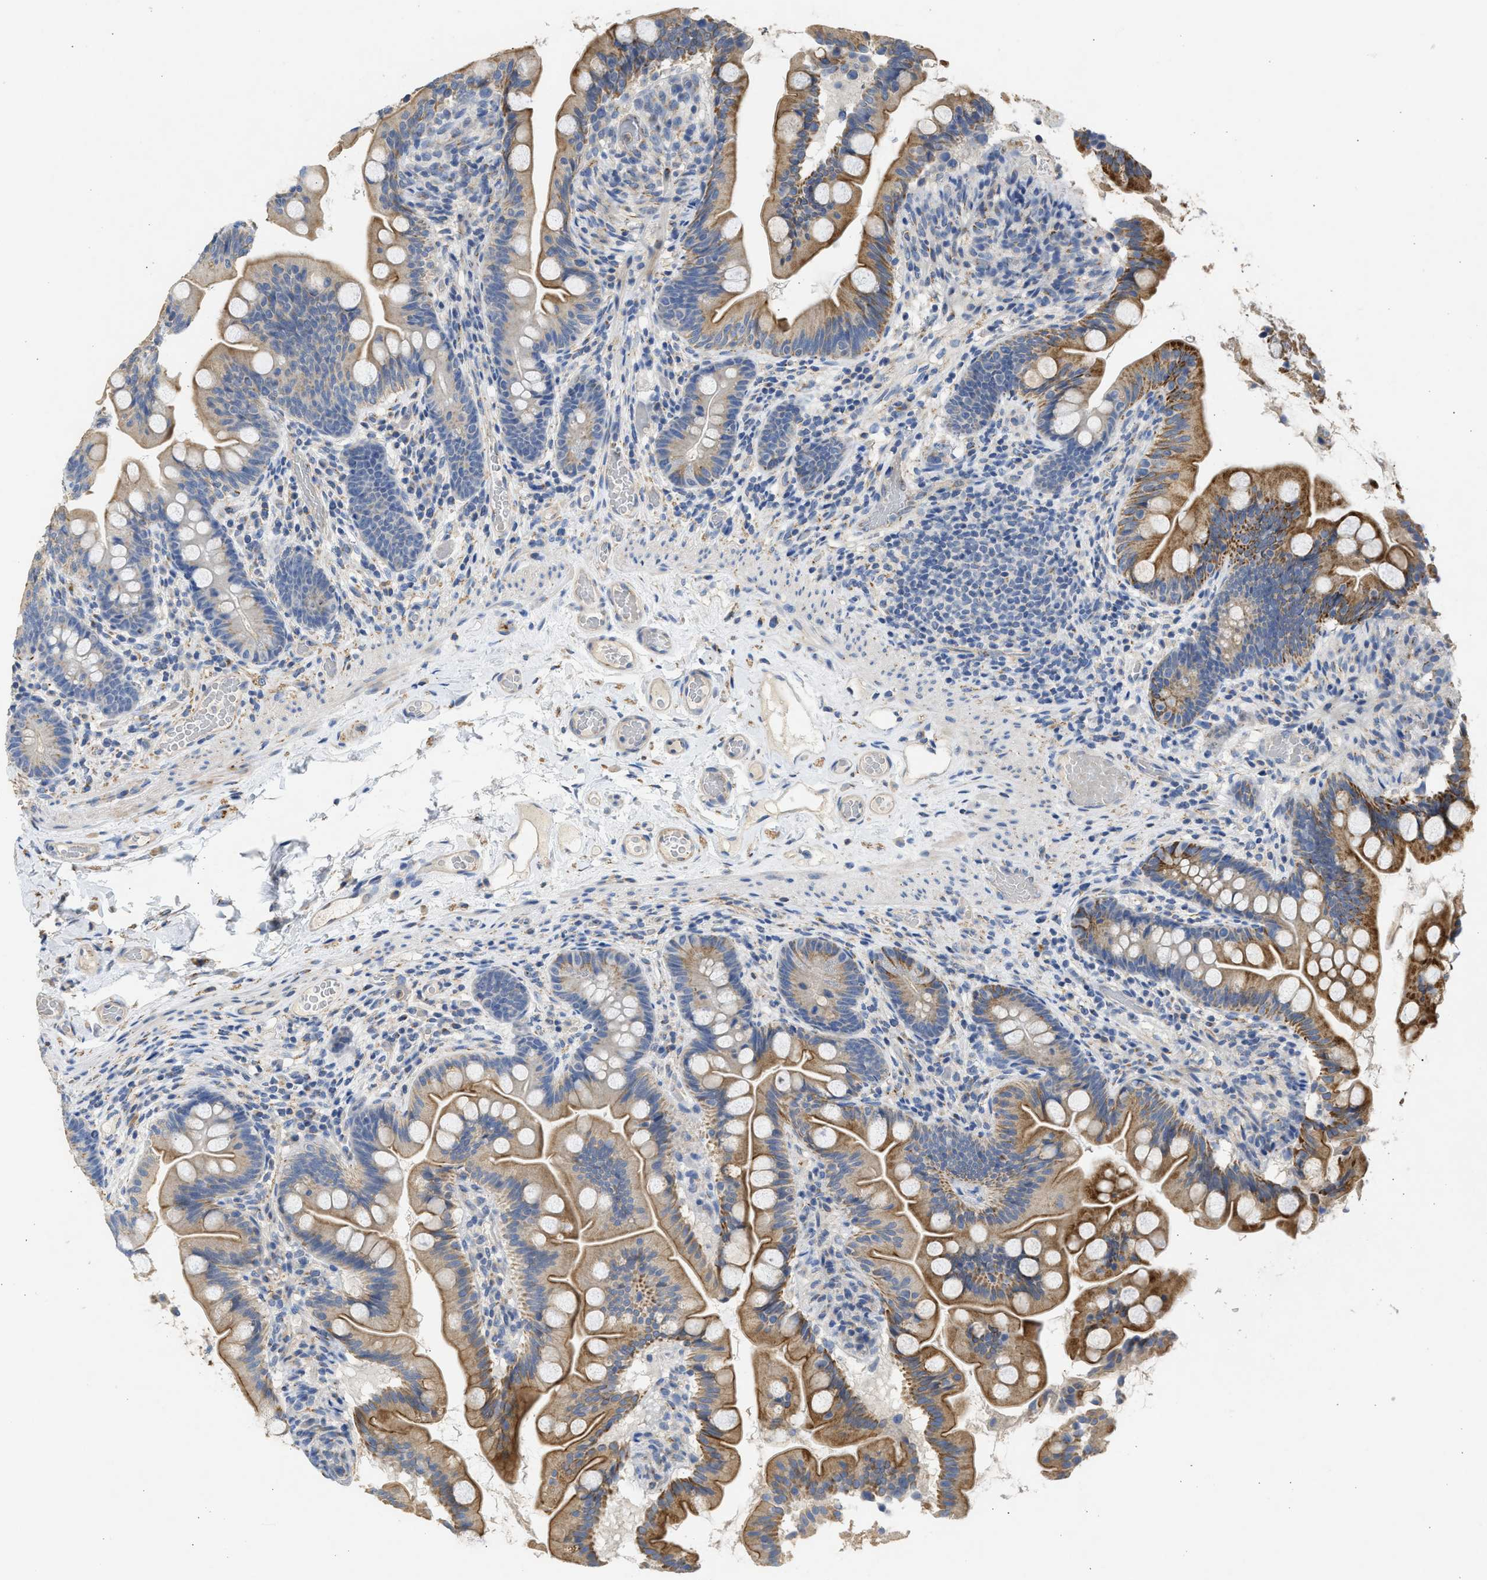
{"staining": {"intensity": "moderate", "quantity": ">75%", "location": "cytoplasmic/membranous"}, "tissue": "small intestine", "cell_type": "Glandular cells", "image_type": "normal", "snomed": [{"axis": "morphology", "description": "Normal tissue, NOS"}, {"axis": "topography", "description": "Small intestine"}], "caption": "Moderate cytoplasmic/membranous protein positivity is identified in about >75% of glandular cells in small intestine. The staining is performed using DAB brown chromogen to label protein expression. The nuclei are counter-stained blue using hematoxylin.", "gene": "IPO8", "patient": {"sex": "female", "age": 56}}